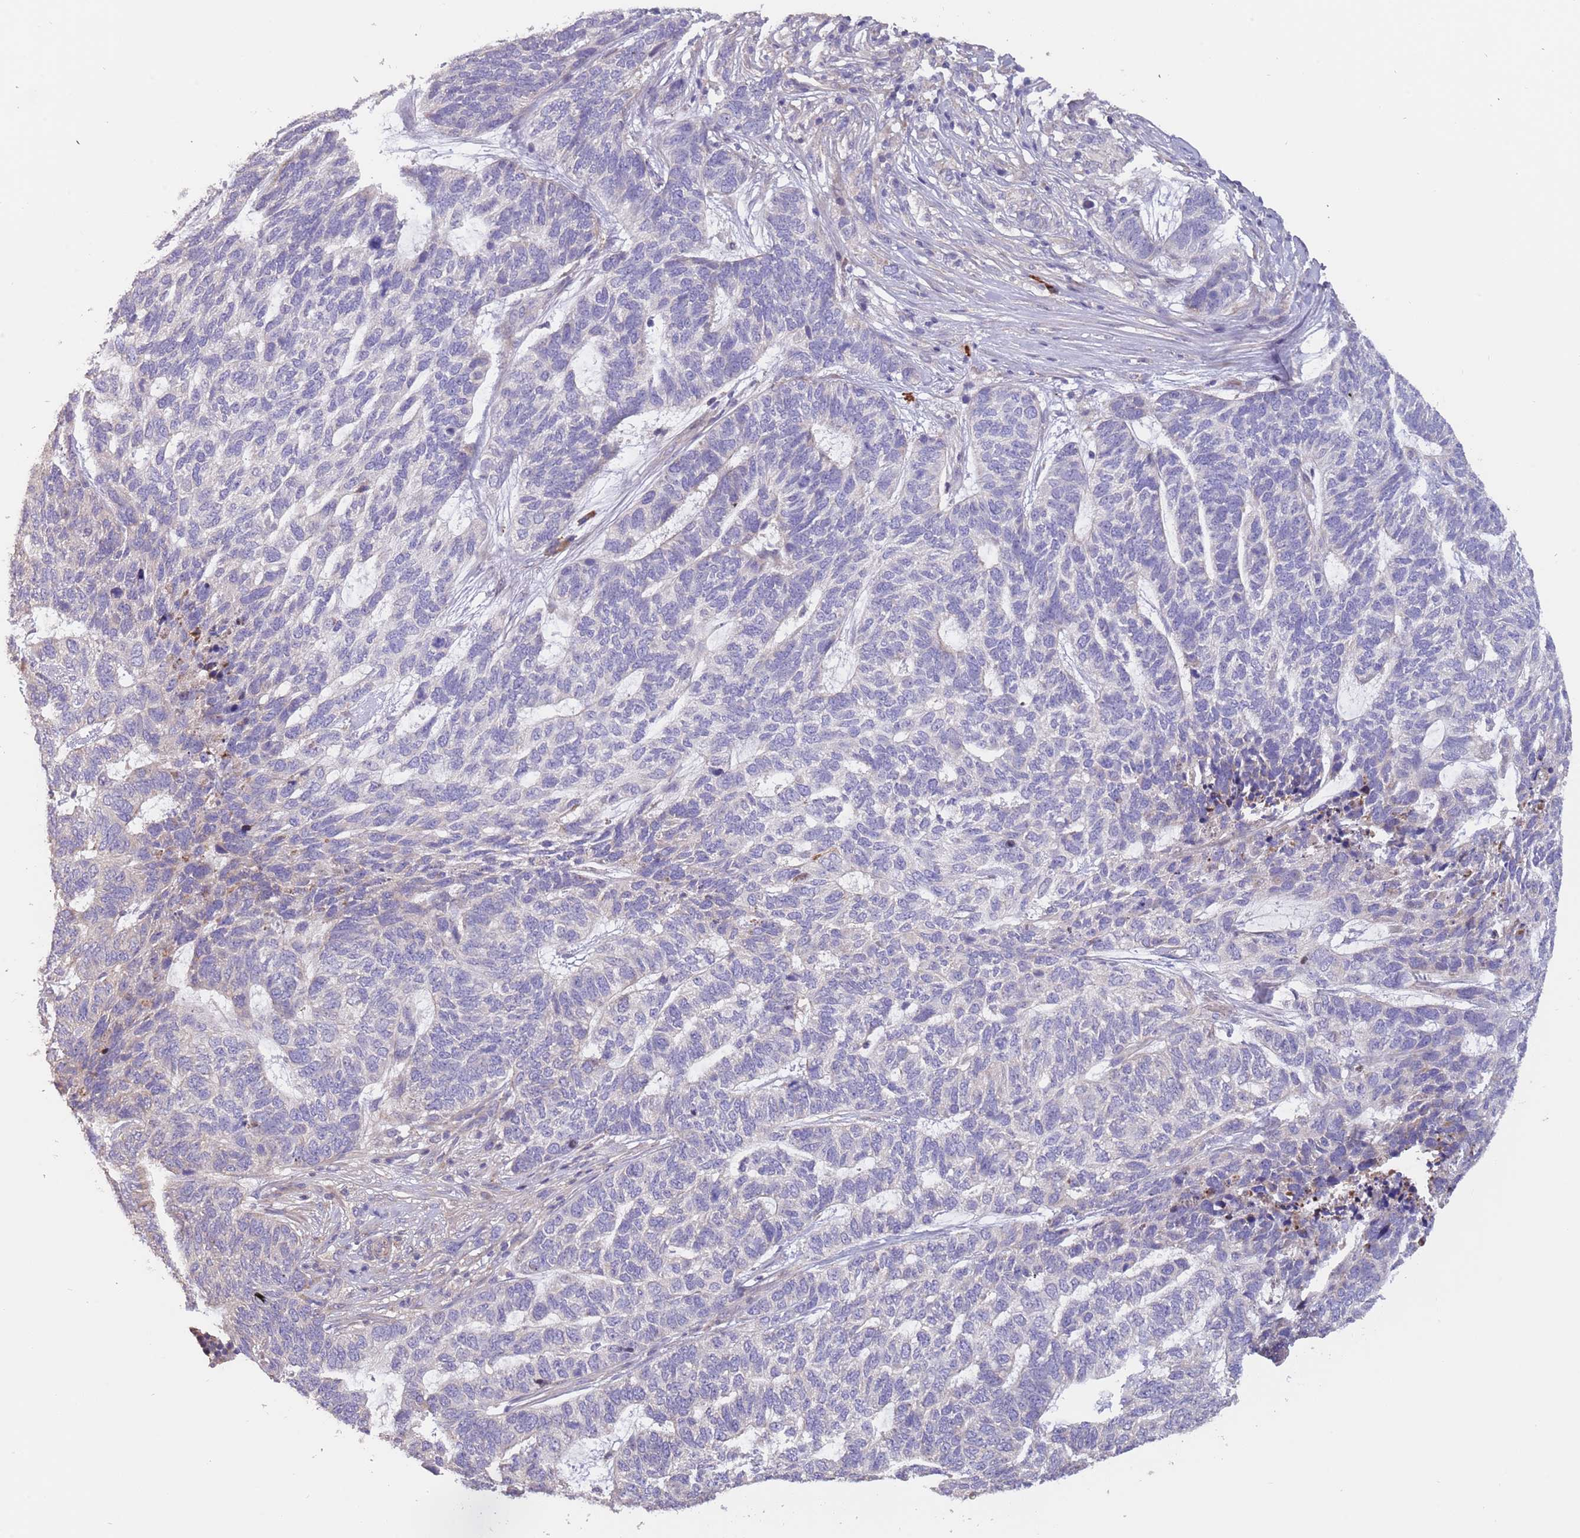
{"staining": {"intensity": "negative", "quantity": "none", "location": "none"}, "tissue": "skin cancer", "cell_type": "Tumor cells", "image_type": "cancer", "snomed": [{"axis": "morphology", "description": "Basal cell carcinoma"}, {"axis": "topography", "description": "Skin"}], "caption": "DAB (3,3'-diaminobenzidine) immunohistochemical staining of human skin basal cell carcinoma reveals no significant positivity in tumor cells.", "gene": "SUSD1", "patient": {"sex": "female", "age": 65}}